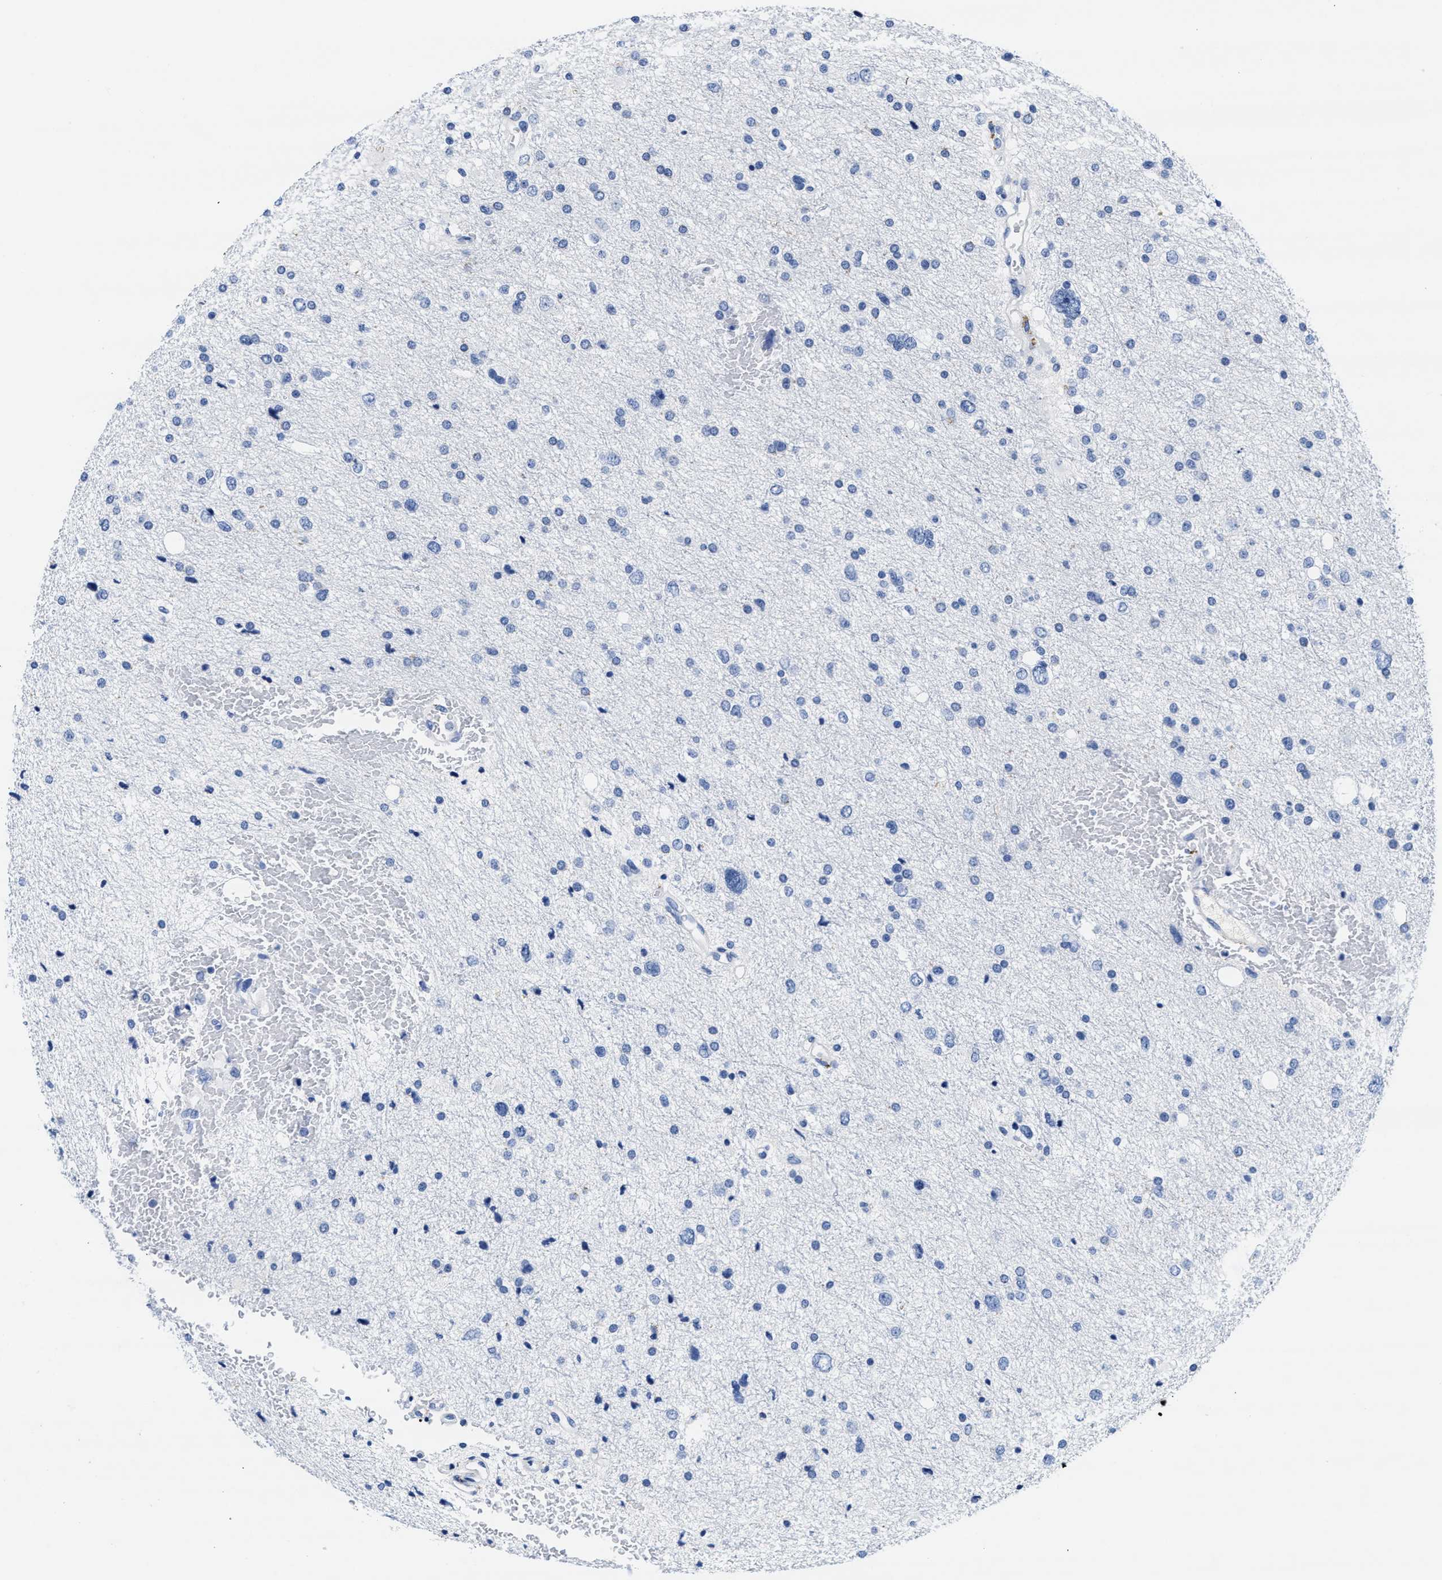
{"staining": {"intensity": "negative", "quantity": "none", "location": "none"}, "tissue": "glioma", "cell_type": "Tumor cells", "image_type": "cancer", "snomed": [{"axis": "morphology", "description": "Glioma, malignant, Low grade"}, {"axis": "topography", "description": "Brain"}], "caption": "Immunohistochemistry of human glioma shows no staining in tumor cells. (DAB IHC, high magnification).", "gene": "TTC3", "patient": {"sex": "female", "age": 37}}